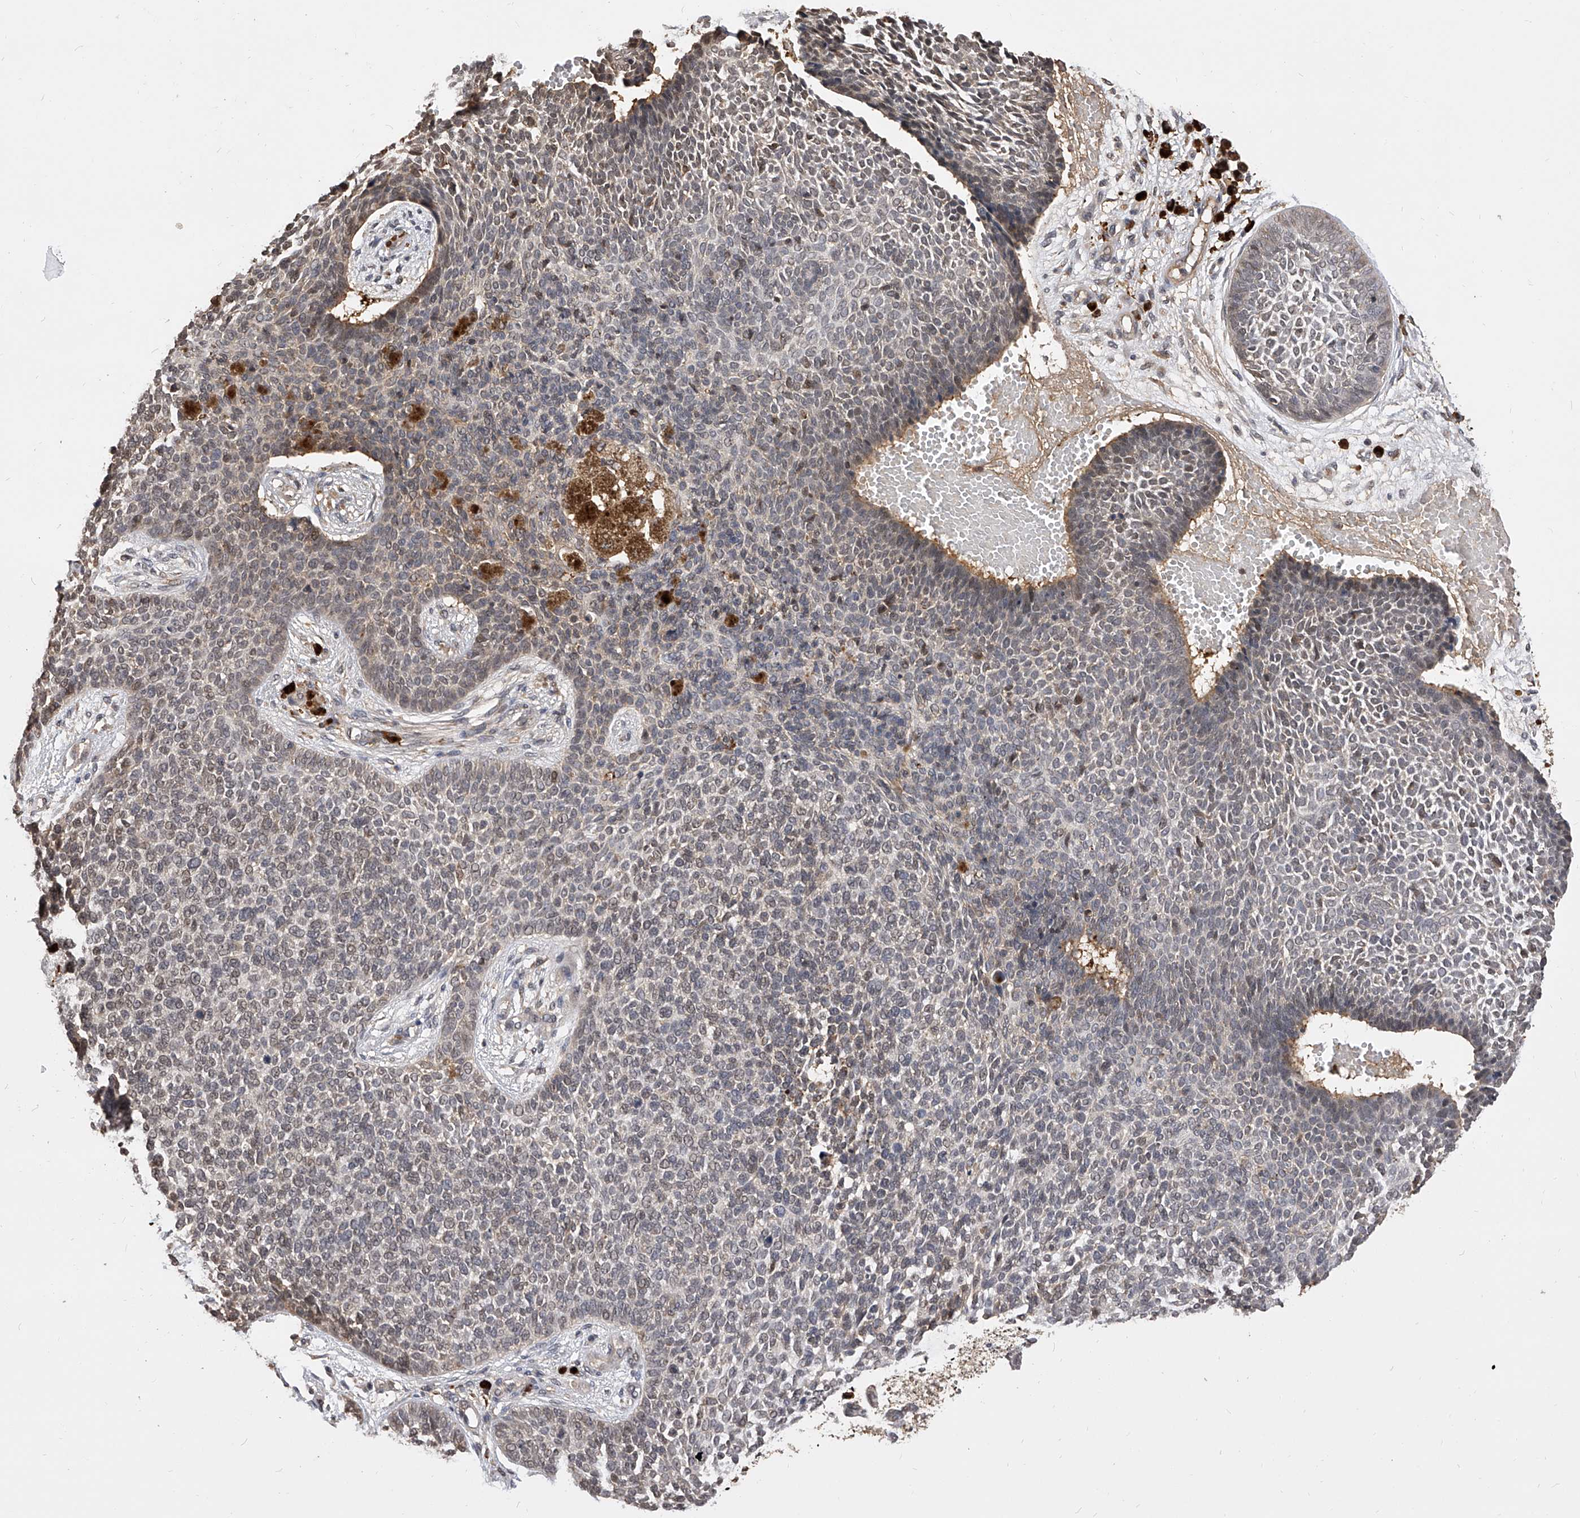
{"staining": {"intensity": "weak", "quantity": "25%-75%", "location": "cytoplasmic/membranous,nuclear"}, "tissue": "skin cancer", "cell_type": "Tumor cells", "image_type": "cancer", "snomed": [{"axis": "morphology", "description": "Basal cell carcinoma"}, {"axis": "topography", "description": "Skin"}], "caption": "An image of human basal cell carcinoma (skin) stained for a protein exhibits weak cytoplasmic/membranous and nuclear brown staining in tumor cells.", "gene": "CFAP410", "patient": {"sex": "female", "age": 84}}